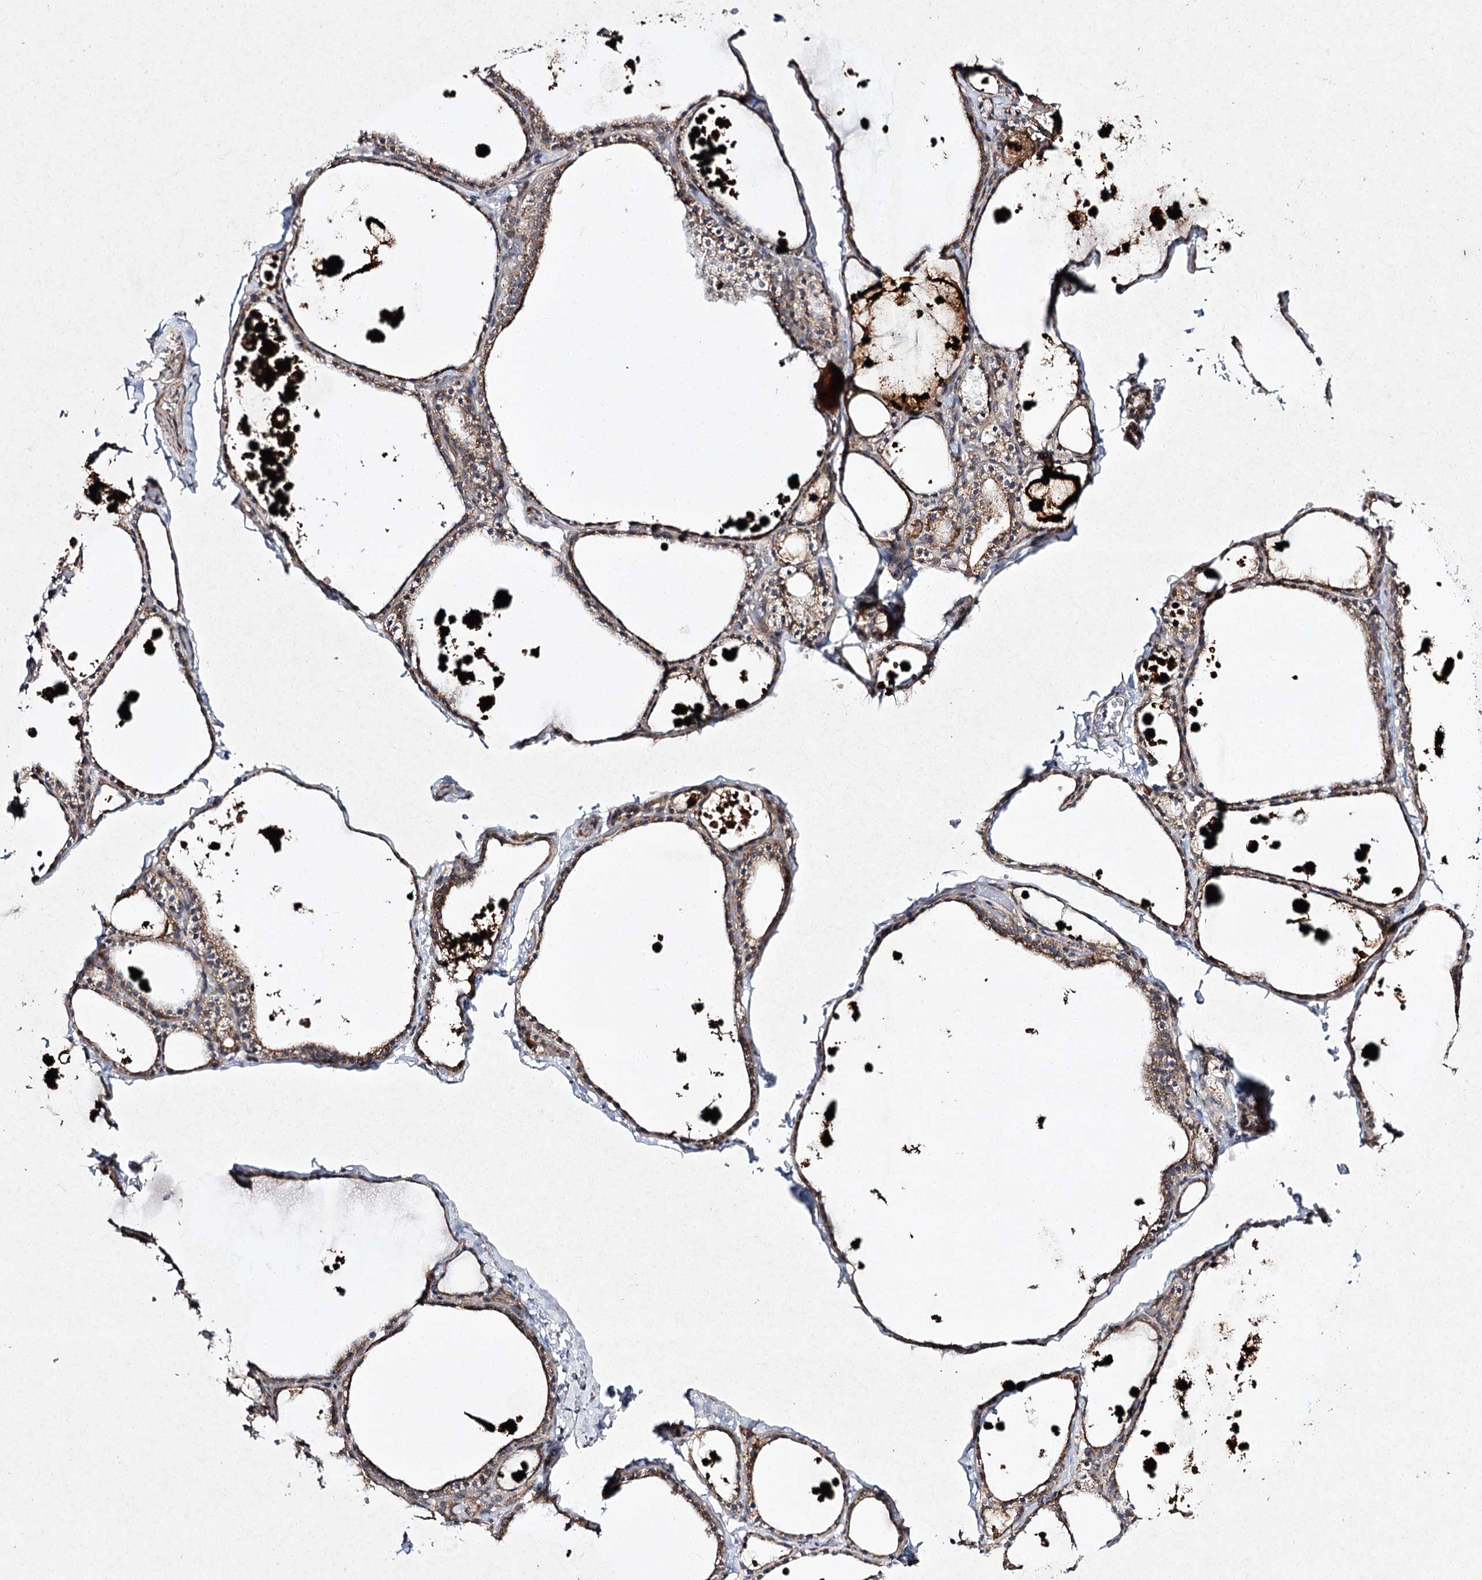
{"staining": {"intensity": "moderate", "quantity": ">75%", "location": "cytoplasmic/membranous"}, "tissue": "thyroid gland", "cell_type": "Glandular cells", "image_type": "normal", "snomed": [{"axis": "morphology", "description": "Normal tissue, NOS"}, {"axis": "topography", "description": "Thyroid gland"}], "caption": "Human thyroid gland stained for a protein (brown) displays moderate cytoplasmic/membranous positive positivity in approximately >75% of glandular cells.", "gene": "FANCL", "patient": {"sex": "male", "age": 56}}